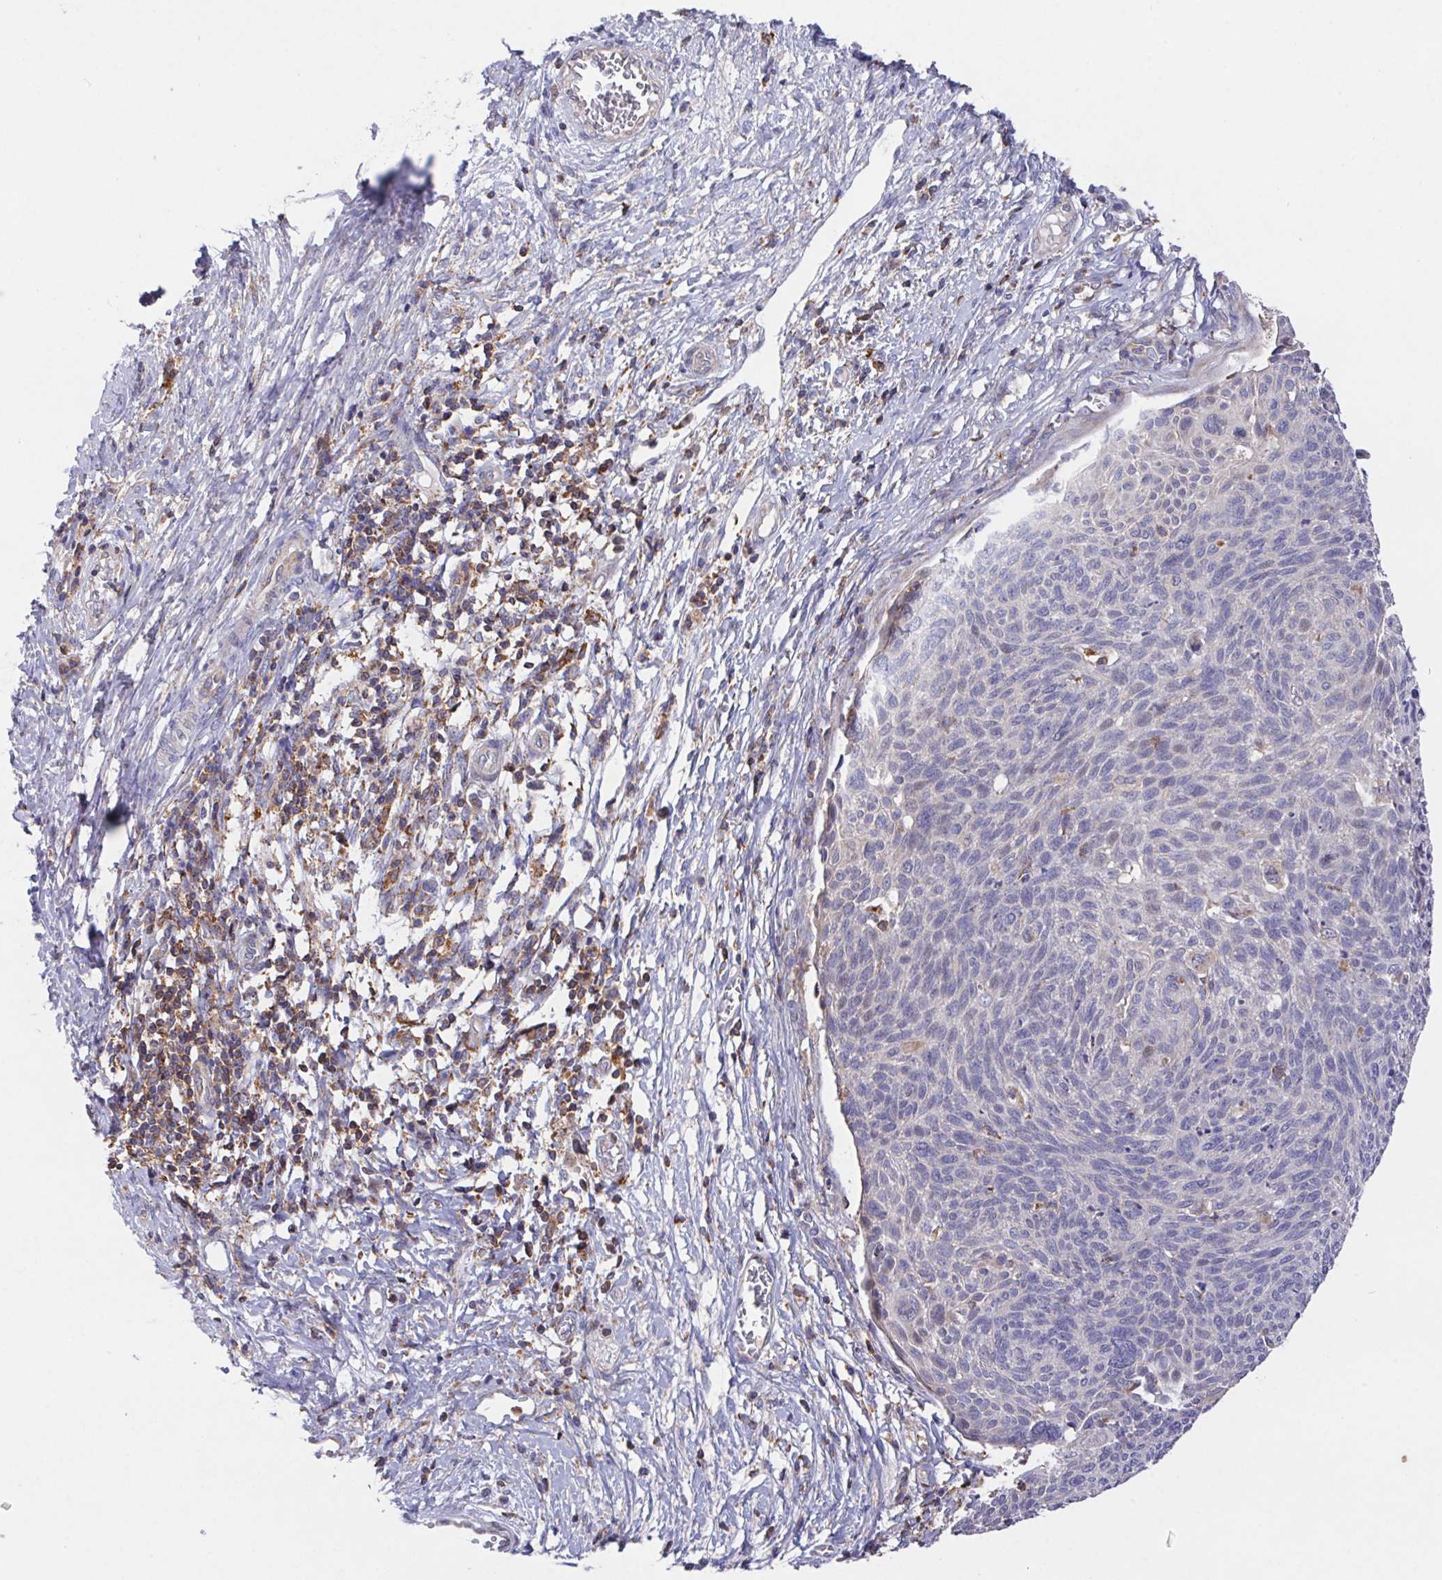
{"staining": {"intensity": "negative", "quantity": "none", "location": "none"}, "tissue": "cervical cancer", "cell_type": "Tumor cells", "image_type": "cancer", "snomed": [{"axis": "morphology", "description": "Squamous cell carcinoma, NOS"}, {"axis": "topography", "description": "Cervix"}], "caption": "The micrograph shows no staining of tumor cells in cervical cancer.", "gene": "FAM241A", "patient": {"sex": "female", "age": 49}}